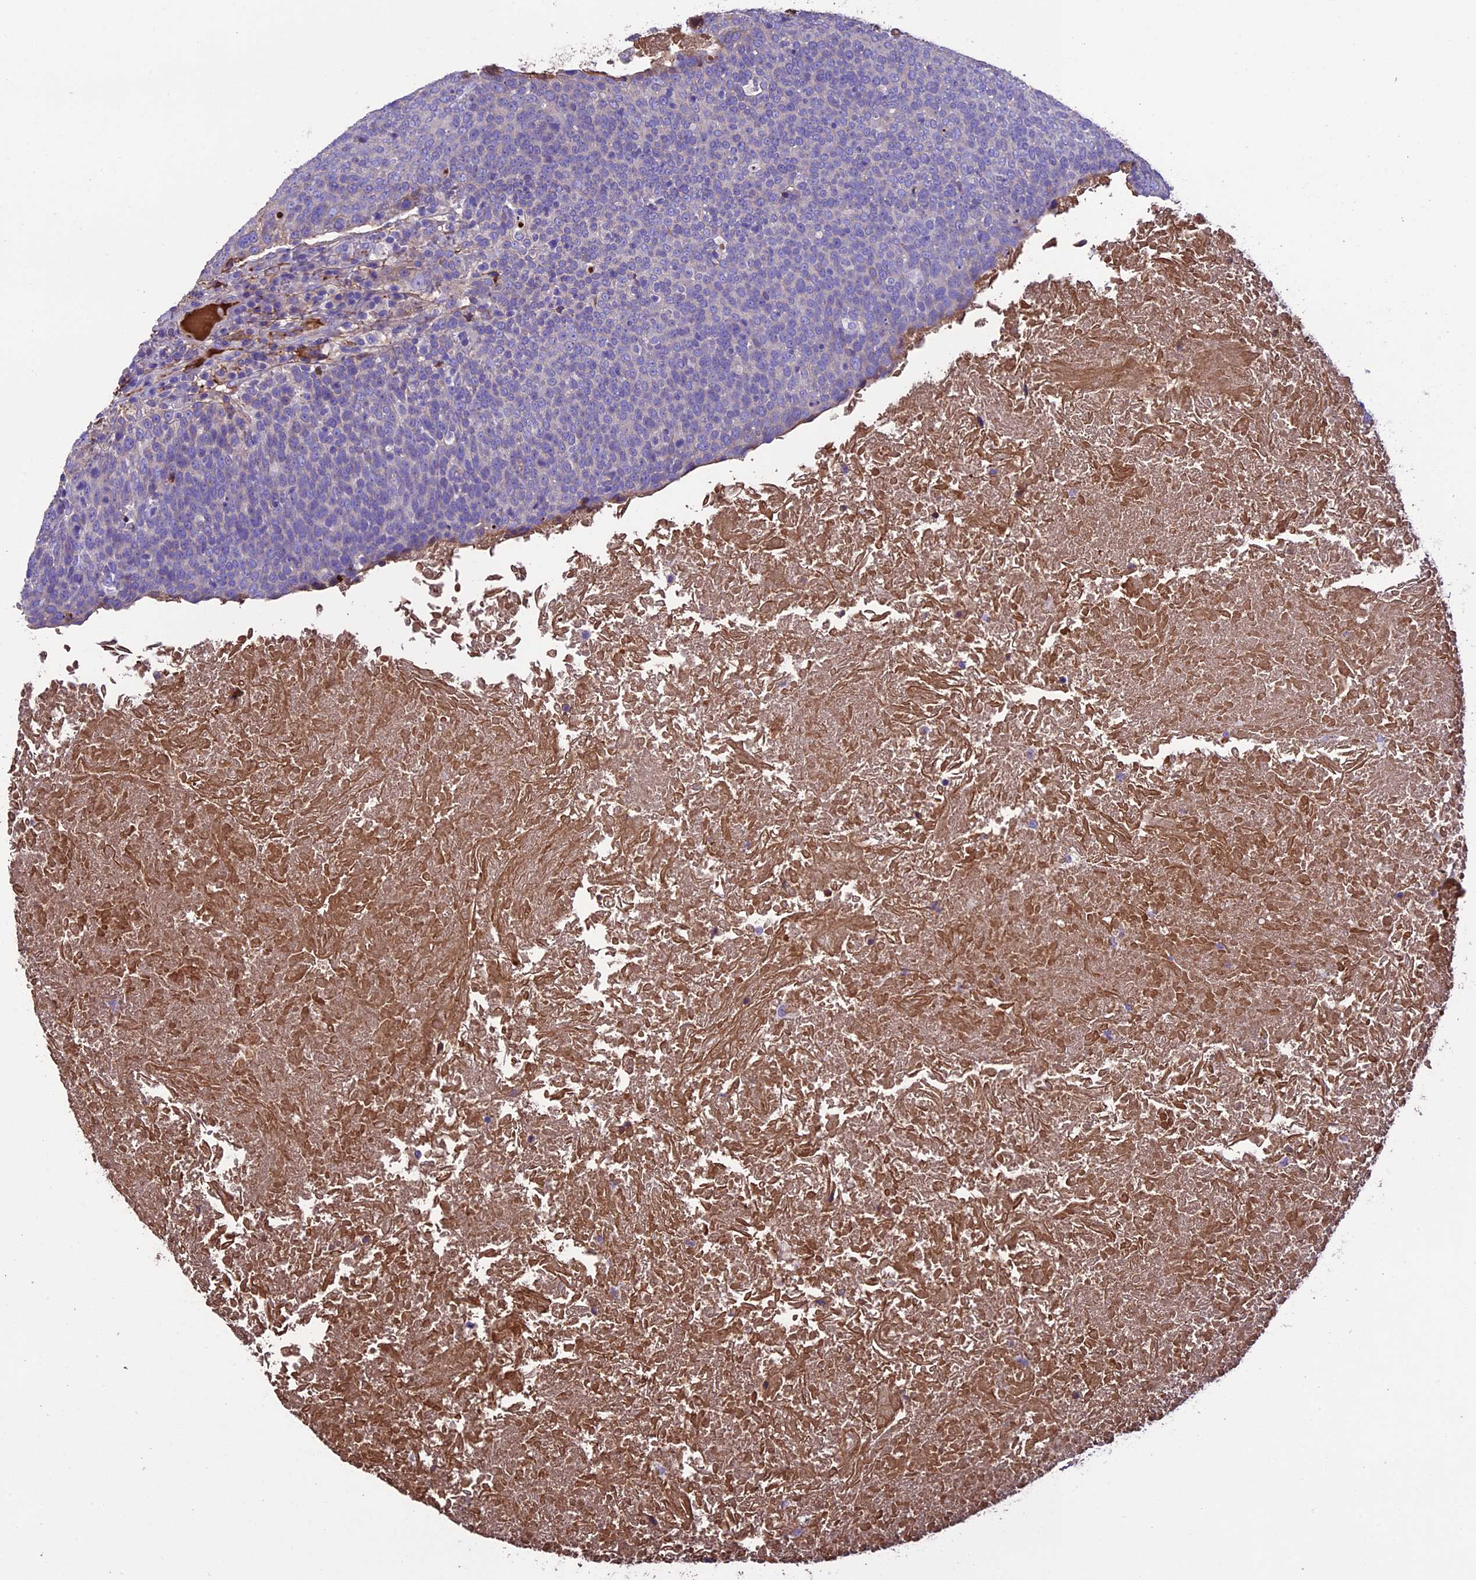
{"staining": {"intensity": "negative", "quantity": "none", "location": "none"}, "tissue": "head and neck cancer", "cell_type": "Tumor cells", "image_type": "cancer", "snomed": [{"axis": "morphology", "description": "Squamous cell carcinoma, NOS"}, {"axis": "morphology", "description": "Squamous cell carcinoma, metastatic, NOS"}, {"axis": "topography", "description": "Lymph node"}, {"axis": "topography", "description": "Head-Neck"}], "caption": "Histopathology image shows no protein positivity in tumor cells of squamous cell carcinoma (head and neck) tissue. (Stains: DAB immunohistochemistry (IHC) with hematoxylin counter stain, Microscopy: brightfield microscopy at high magnification).", "gene": "TCP11L2", "patient": {"sex": "male", "age": 62}}